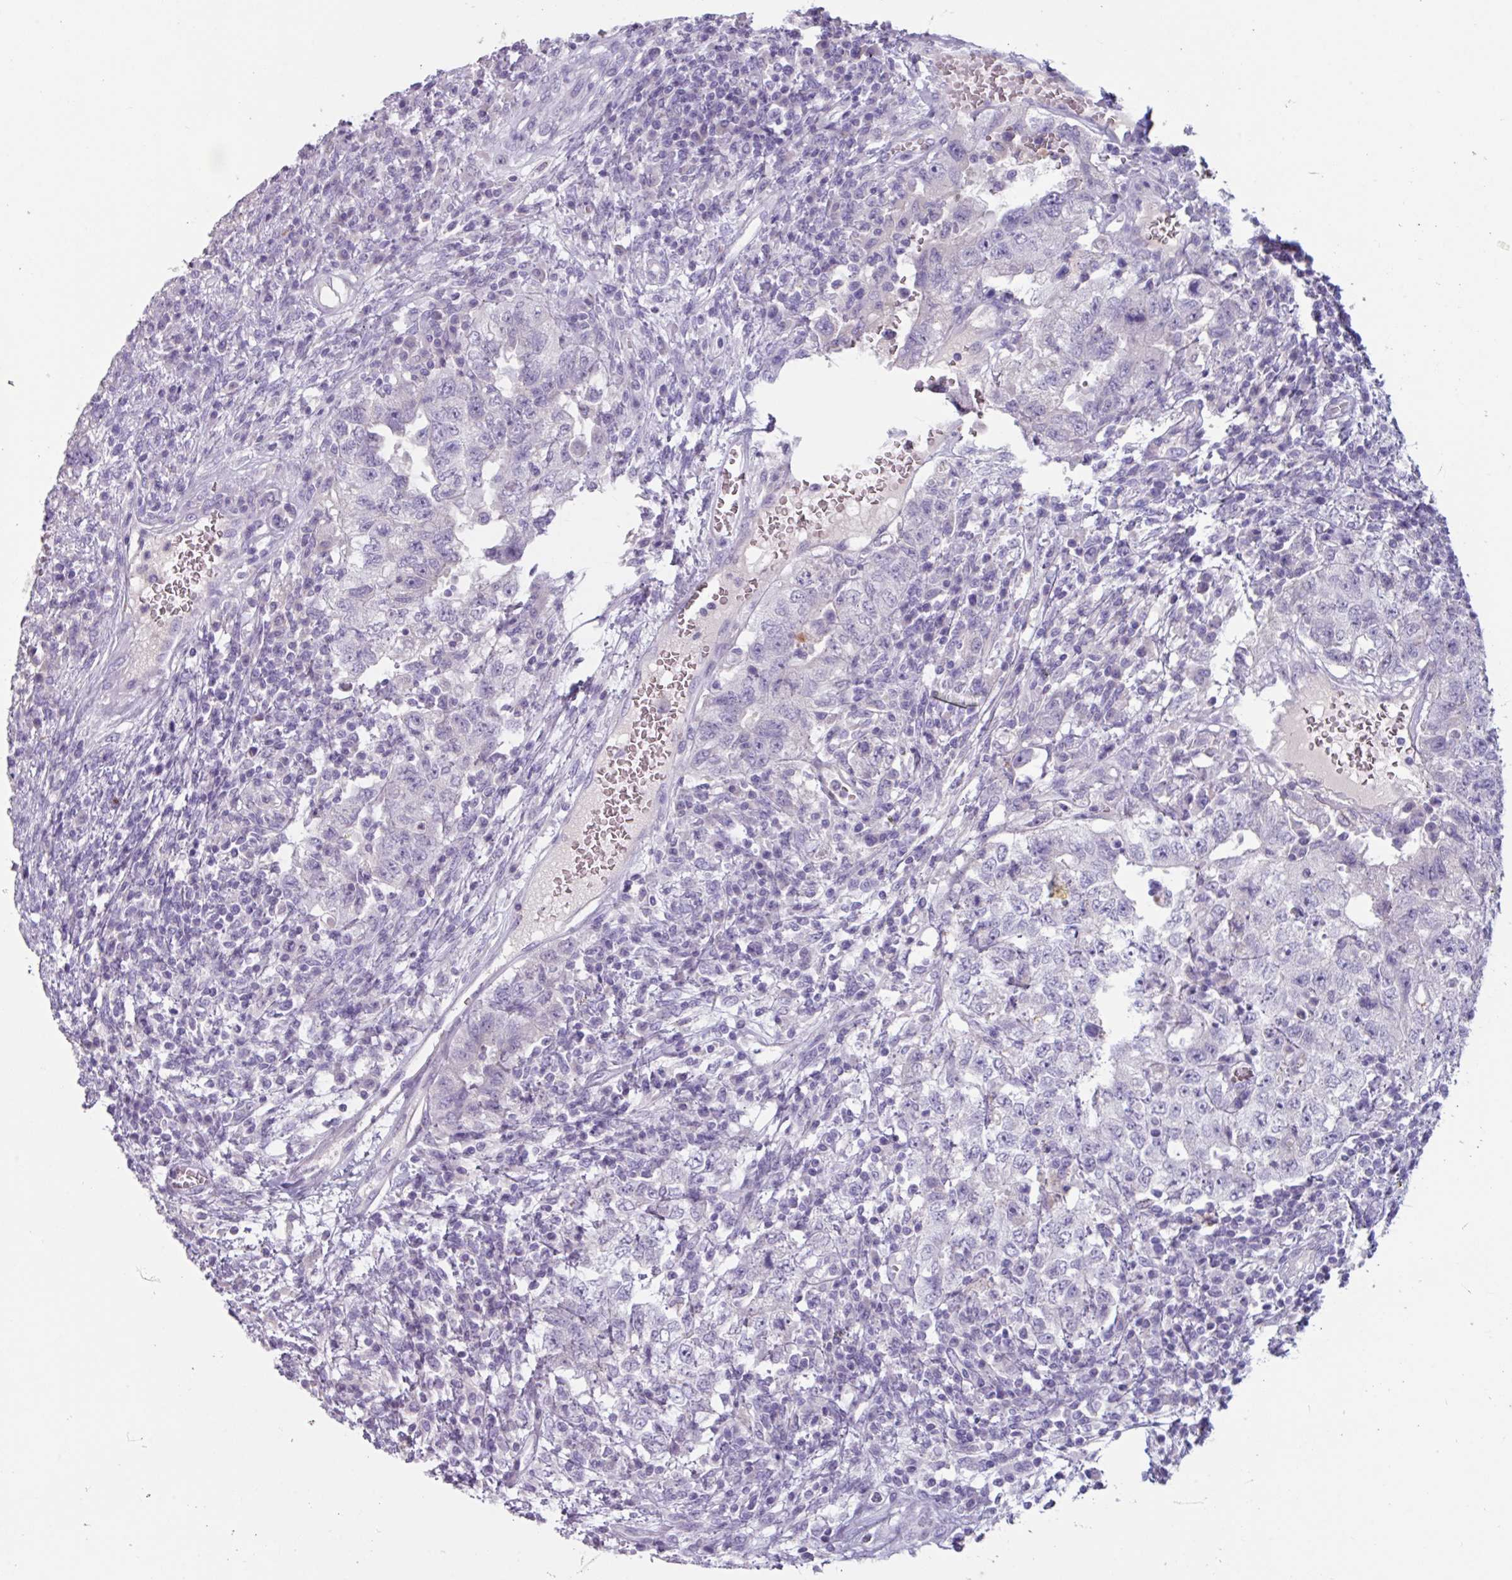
{"staining": {"intensity": "negative", "quantity": "none", "location": "none"}, "tissue": "testis cancer", "cell_type": "Tumor cells", "image_type": "cancer", "snomed": [{"axis": "morphology", "description": "Carcinoma, Embryonal, NOS"}, {"axis": "topography", "description": "Testis"}], "caption": "High magnification brightfield microscopy of testis cancer stained with DAB (3,3'-diaminobenzidine) (brown) and counterstained with hematoxylin (blue): tumor cells show no significant staining.", "gene": "OR2T10", "patient": {"sex": "male", "age": 26}}